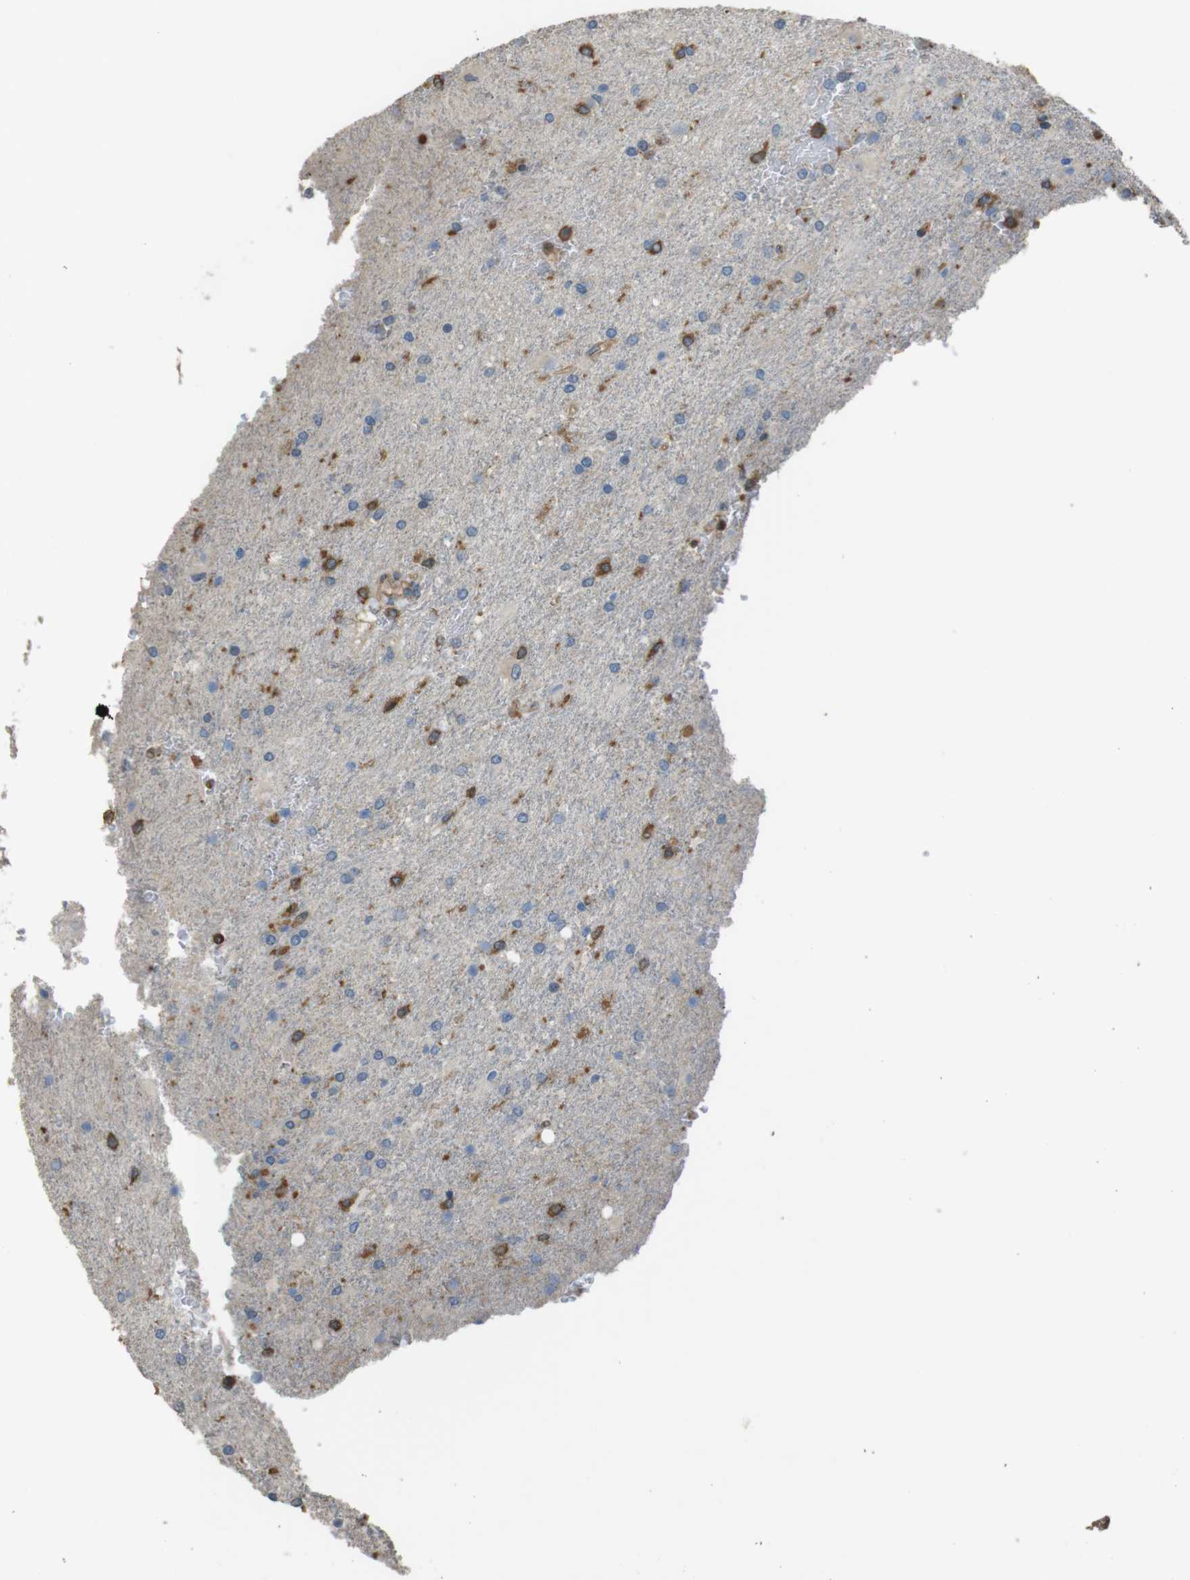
{"staining": {"intensity": "moderate", "quantity": "25%-75%", "location": "cytoplasmic/membranous"}, "tissue": "glioma", "cell_type": "Tumor cells", "image_type": "cancer", "snomed": [{"axis": "morphology", "description": "Glioma, malignant, High grade"}, {"axis": "topography", "description": "Brain"}], "caption": "Immunohistochemistry (IHC) image of glioma stained for a protein (brown), which demonstrates medium levels of moderate cytoplasmic/membranous staining in about 25%-75% of tumor cells.", "gene": "FCAR", "patient": {"sex": "male", "age": 71}}